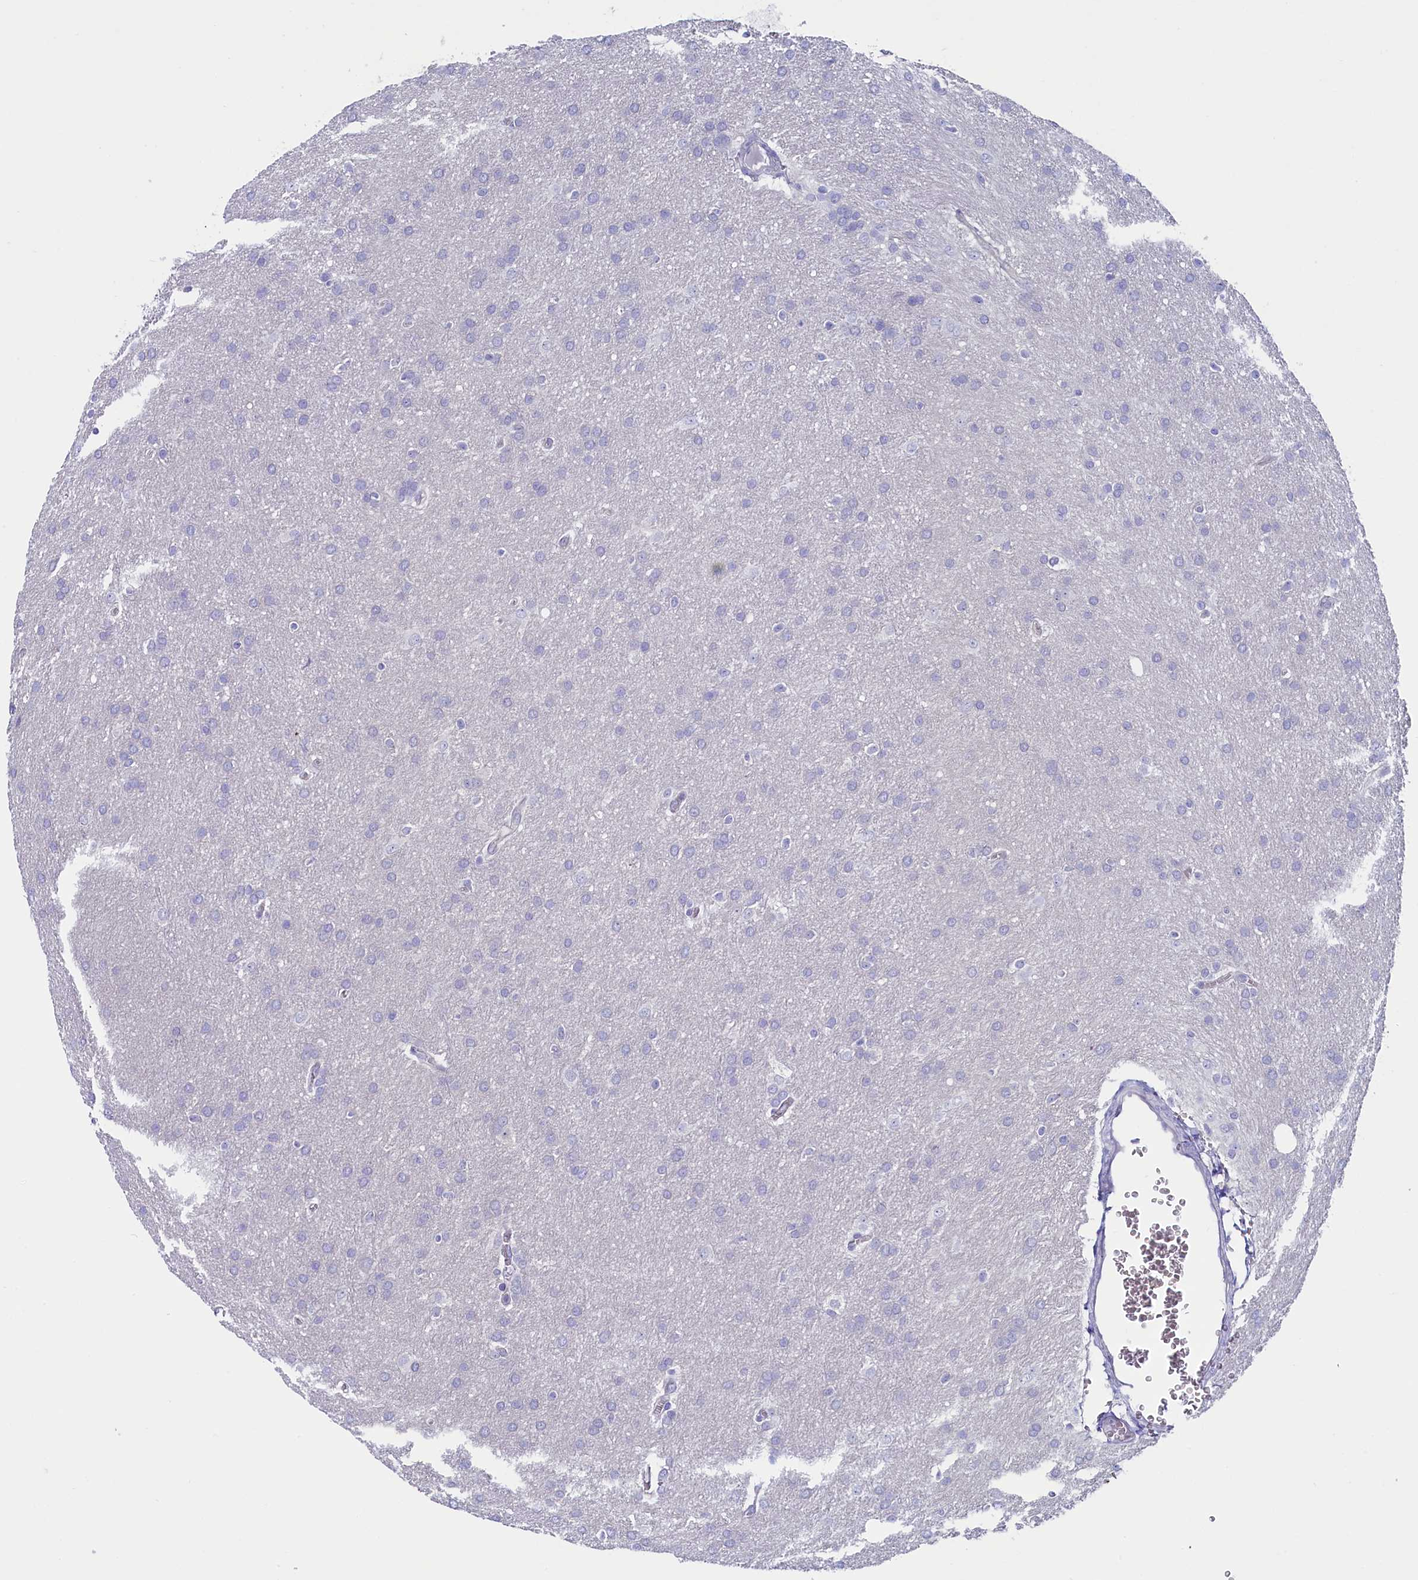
{"staining": {"intensity": "negative", "quantity": "none", "location": "none"}, "tissue": "glioma", "cell_type": "Tumor cells", "image_type": "cancer", "snomed": [{"axis": "morphology", "description": "Glioma, malignant, Low grade"}, {"axis": "topography", "description": "Brain"}], "caption": "Immunohistochemistry (IHC) image of neoplastic tissue: human low-grade glioma (malignant) stained with DAB (3,3'-diaminobenzidine) demonstrates no significant protein staining in tumor cells.", "gene": "CIAPIN1", "patient": {"sex": "female", "age": 32}}